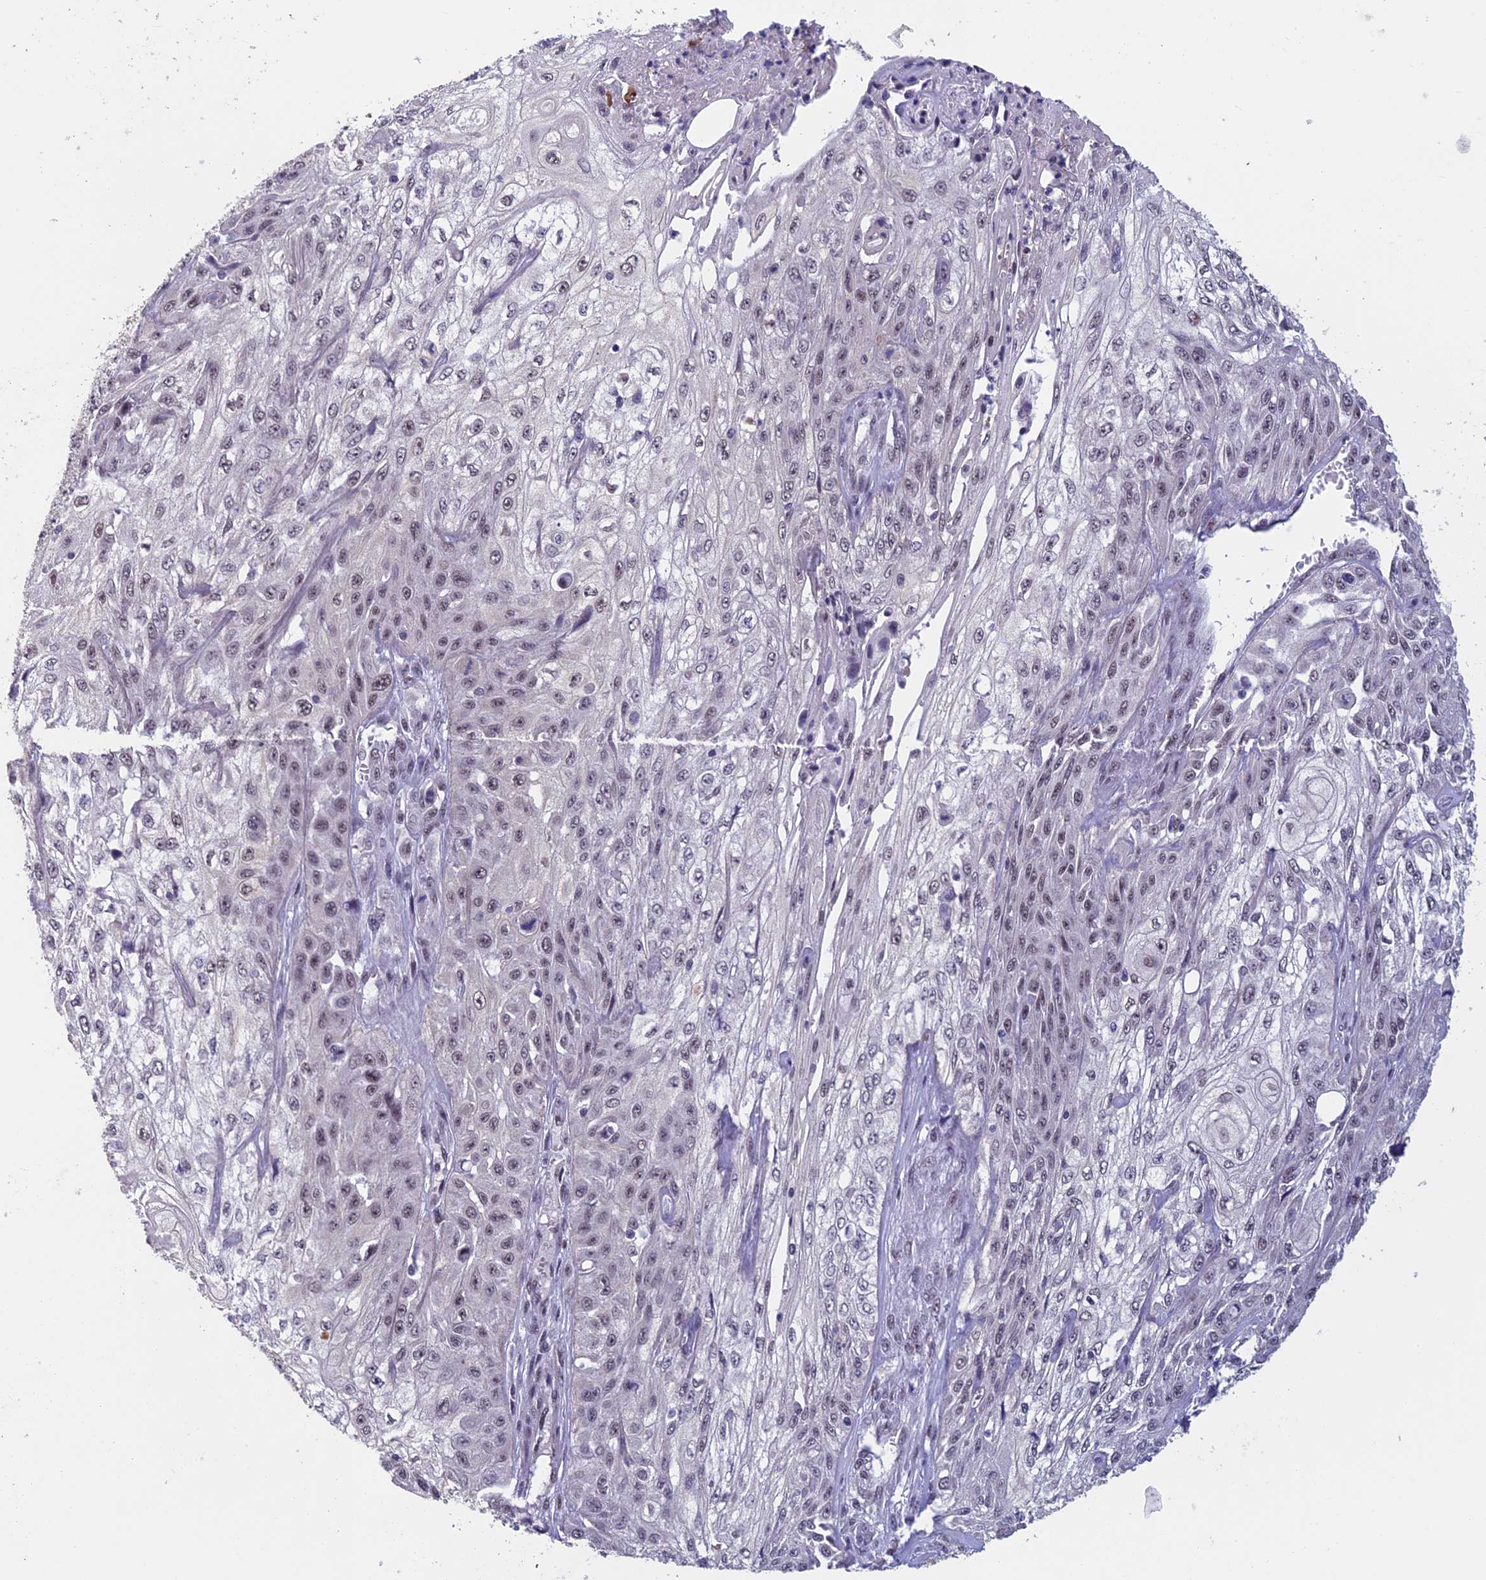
{"staining": {"intensity": "weak", "quantity": "25%-75%", "location": "nuclear"}, "tissue": "skin cancer", "cell_type": "Tumor cells", "image_type": "cancer", "snomed": [{"axis": "morphology", "description": "Squamous cell carcinoma, NOS"}, {"axis": "morphology", "description": "Squamous cell carcinoma, metastatic, NOS"}, {"axis": "topography", "description": "Skin"}, {"axis": "topography", "description": "Lymph node"}], "caption": "Skin cancer was stained to show a protein in brown. There is low levels of weak nuclear staining in about 25%-75% of tumor cells.", "gene": "RNF40", "patient": {"sex": "male", "age": 75}}